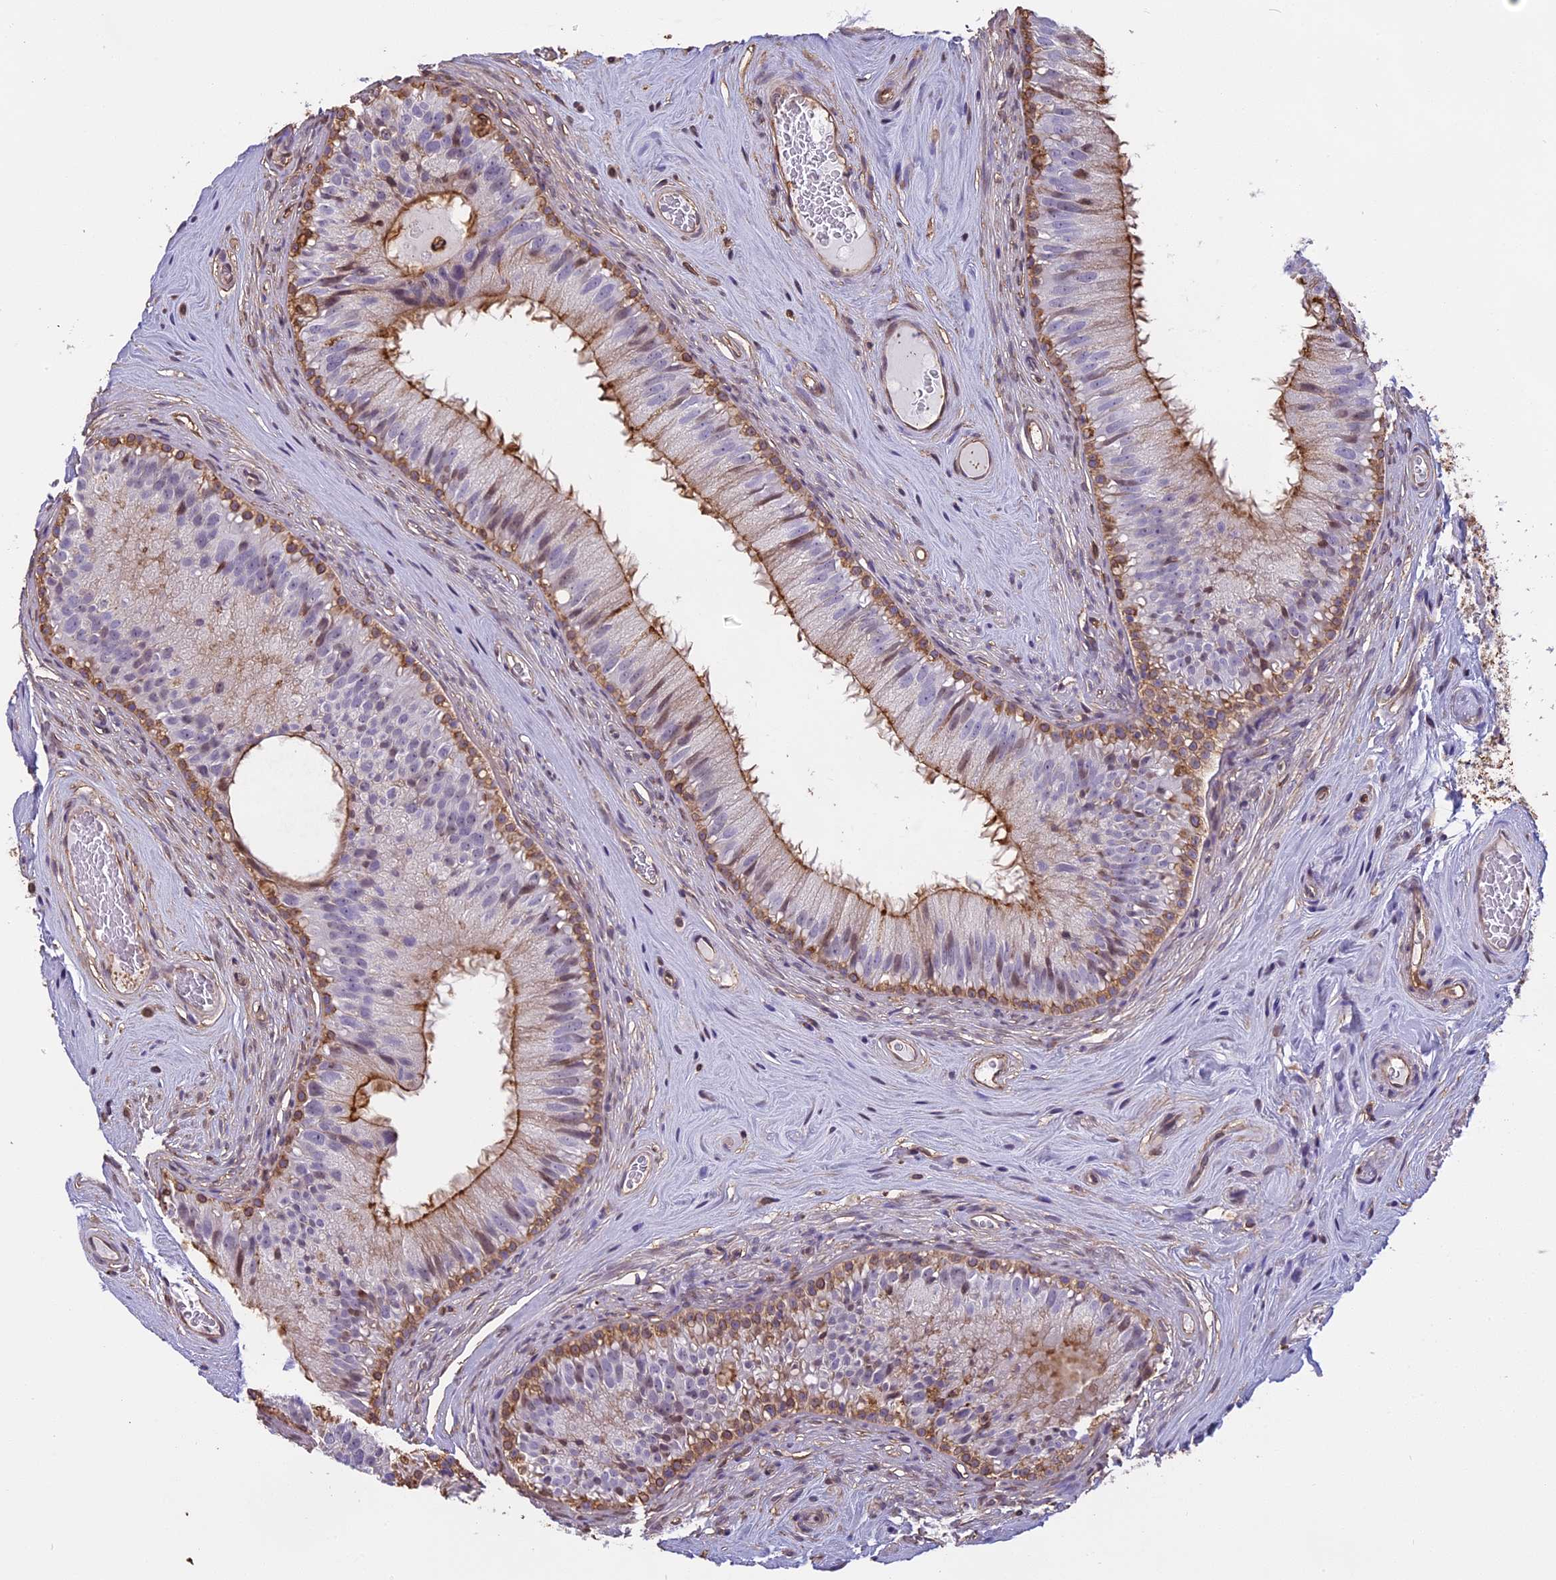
{"staining": {"intensity": "moderate", "quantity": "25%-75%", "location": "cytoplasmic/membranous"}, "tissue": "epididymis", "cell_type": "Glandular cells", "image_type": "normal", "snomed": [{"axis": "morphology", "description": "Normal tissue, NOS"}, {"axis": "topography", "description": "Epididymis"}], "caption": "High-power microscopy captured an immunohistochemistry photomicrograph of unremarkable epididymis, revealing moderate cytoplasmic/membranous staining in about 25%-75% of glandular cells.", "gene": "TMEM255B", "patient": {"sex": "male", "age": 45}}